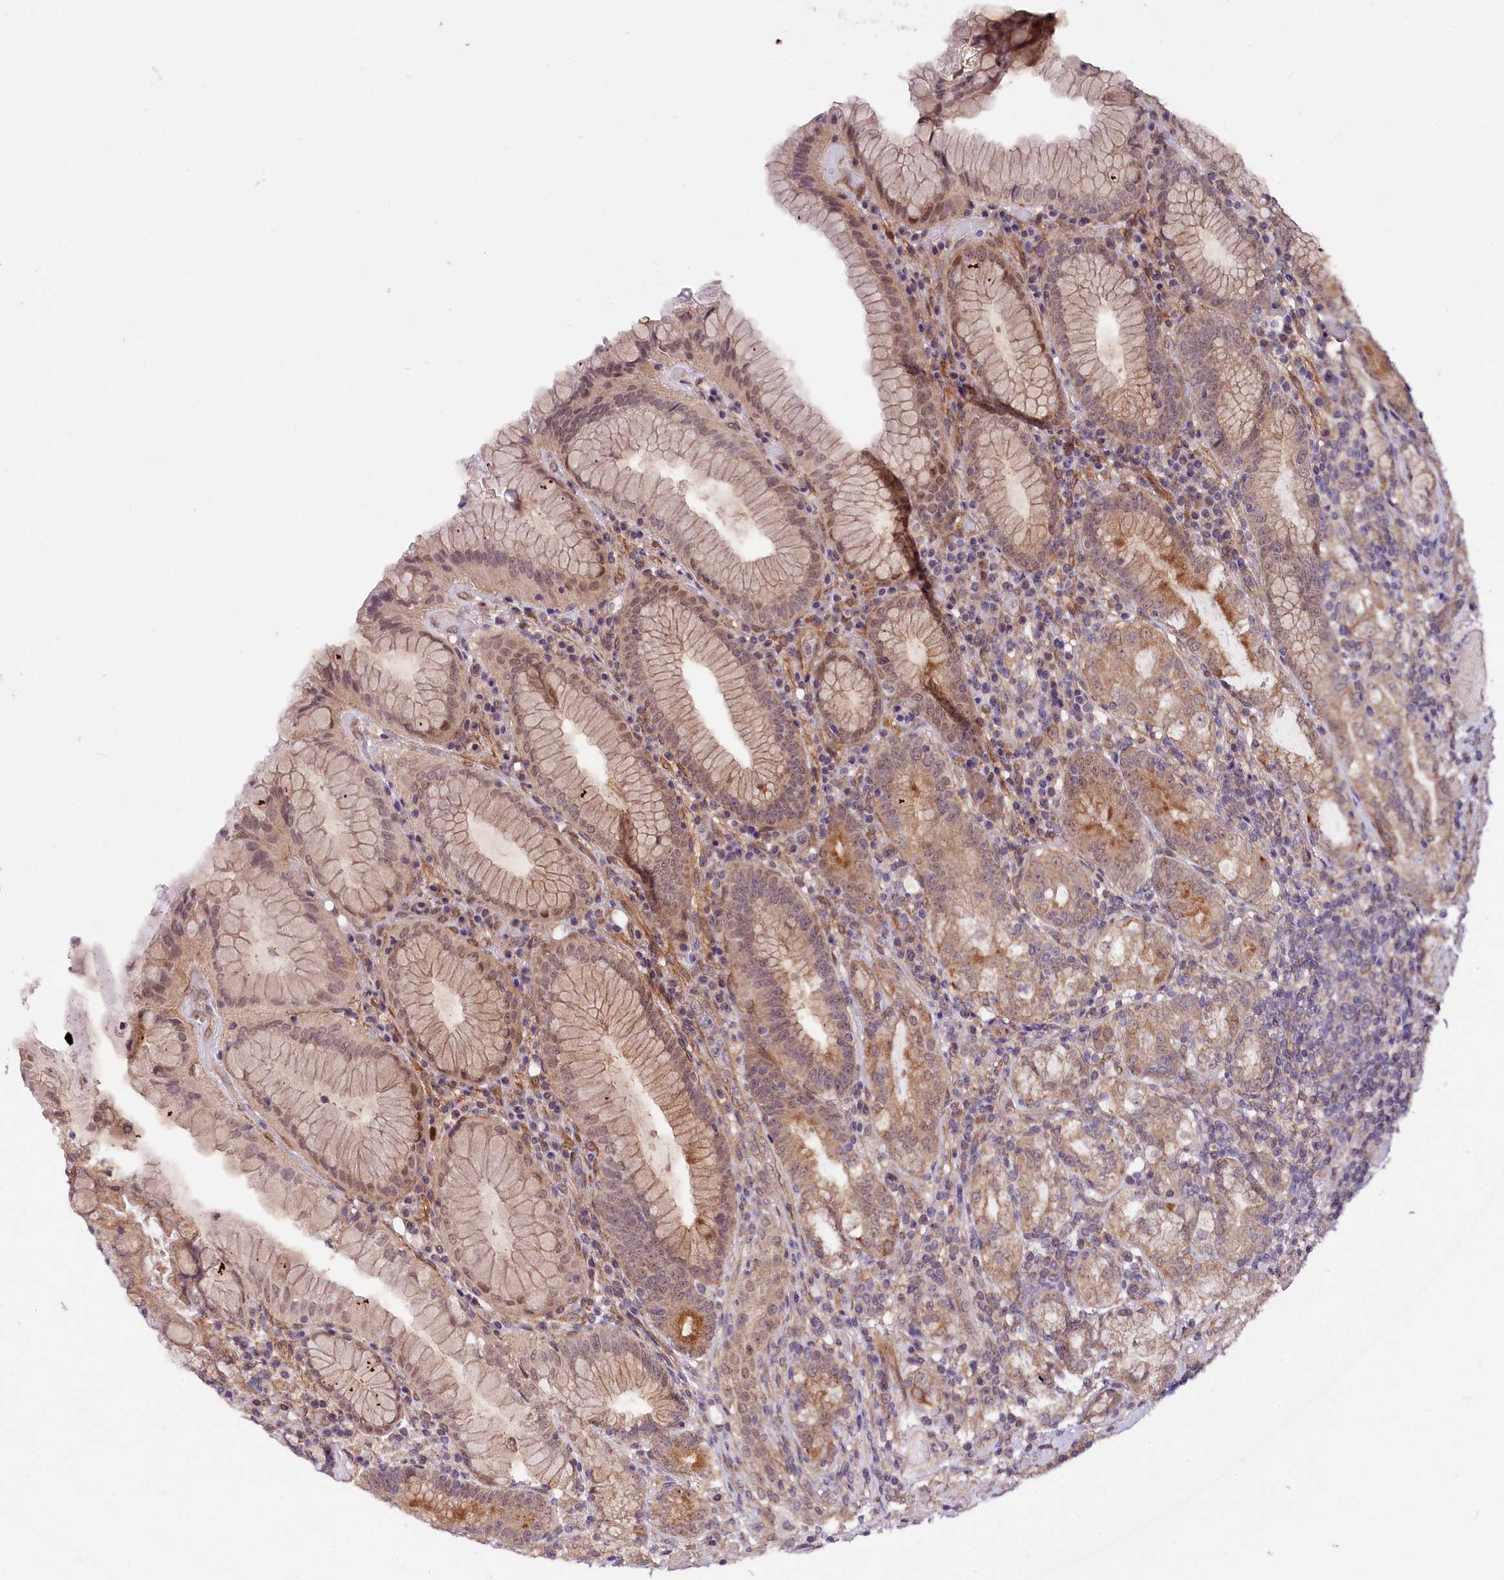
{"staining": {"intensity": "moderate", "quantity": "25%-75%", "location": "cytoplasmic/membranous,nuclear"}, "tissue": "stomach", "cell_type": "Glandular cells", "image_type": "normal", "snomed": [{"axis": "morphology", "description": "Normal tissue, NOS"}, {"axis": "topography", "description": "Stomach, upper"}, {"axis": "topography", "description": "Stomach, lower"}], "caption": "About 25%-75% of glandular cells in benign human stomach show moderate cytoplasmic/membranous,nuclear protein expression as visualized by brown immunohistochemical staining.", "gene": "PHLDB1", "patient": {"sex": "female", "age": 76}}